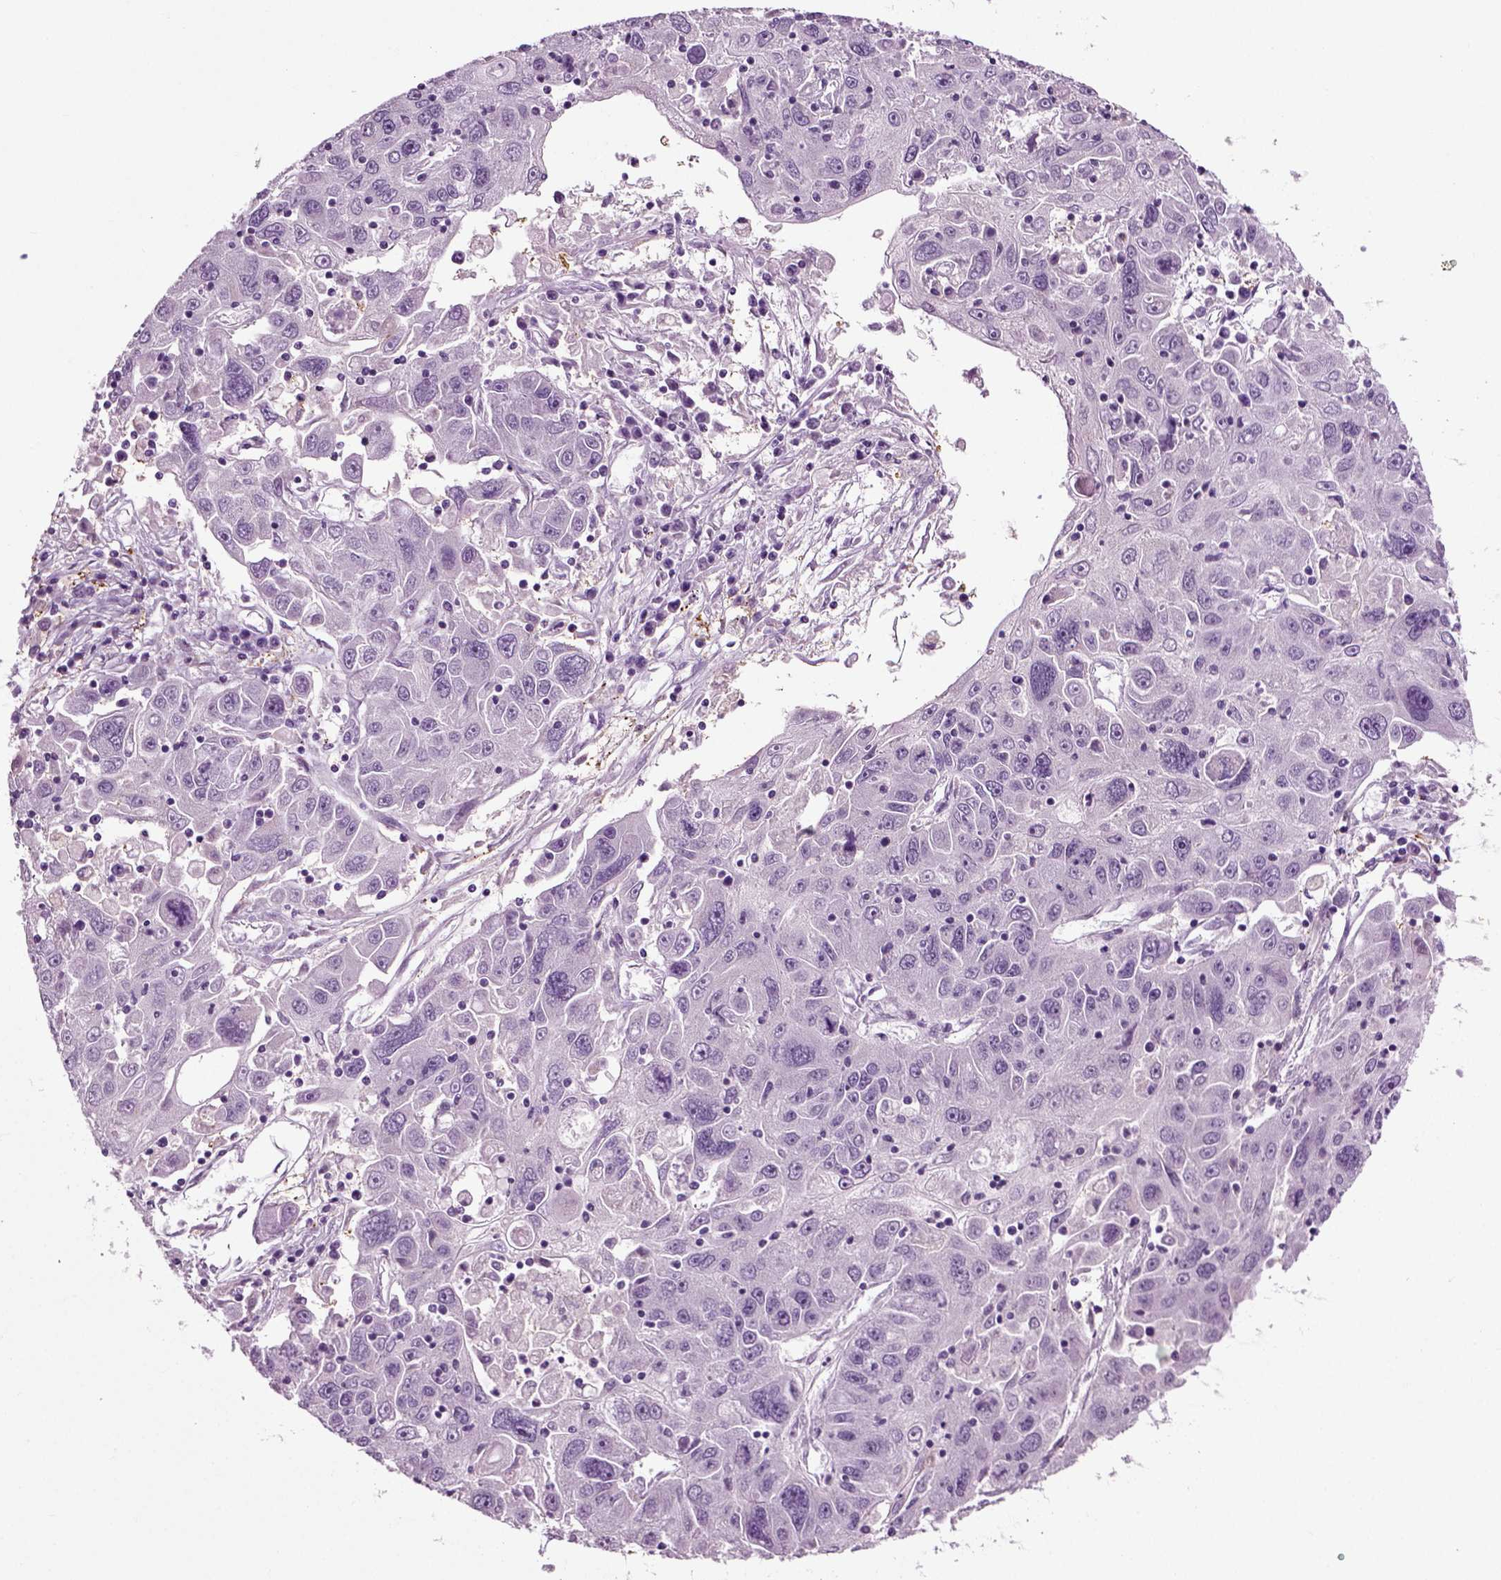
{"staining": {"intensity": "negative", "quantity": "none", "location": "none"}, "tissue": "stomach cancer", "cell_type": "Tumor cells", "image_type": "cancer", "snomed": [{"axis": "morphology", "description": "Adenocarcinoma, NOS"}, {"axis": "topography", "description": "Stomach"}], "caption": "Human adenocarcinoma (stomach) stained for a protein using IHC exhibits no staining in tumor cells.", "gene": "DNAH10", "patient": {"sex": "male", "age": 56}}